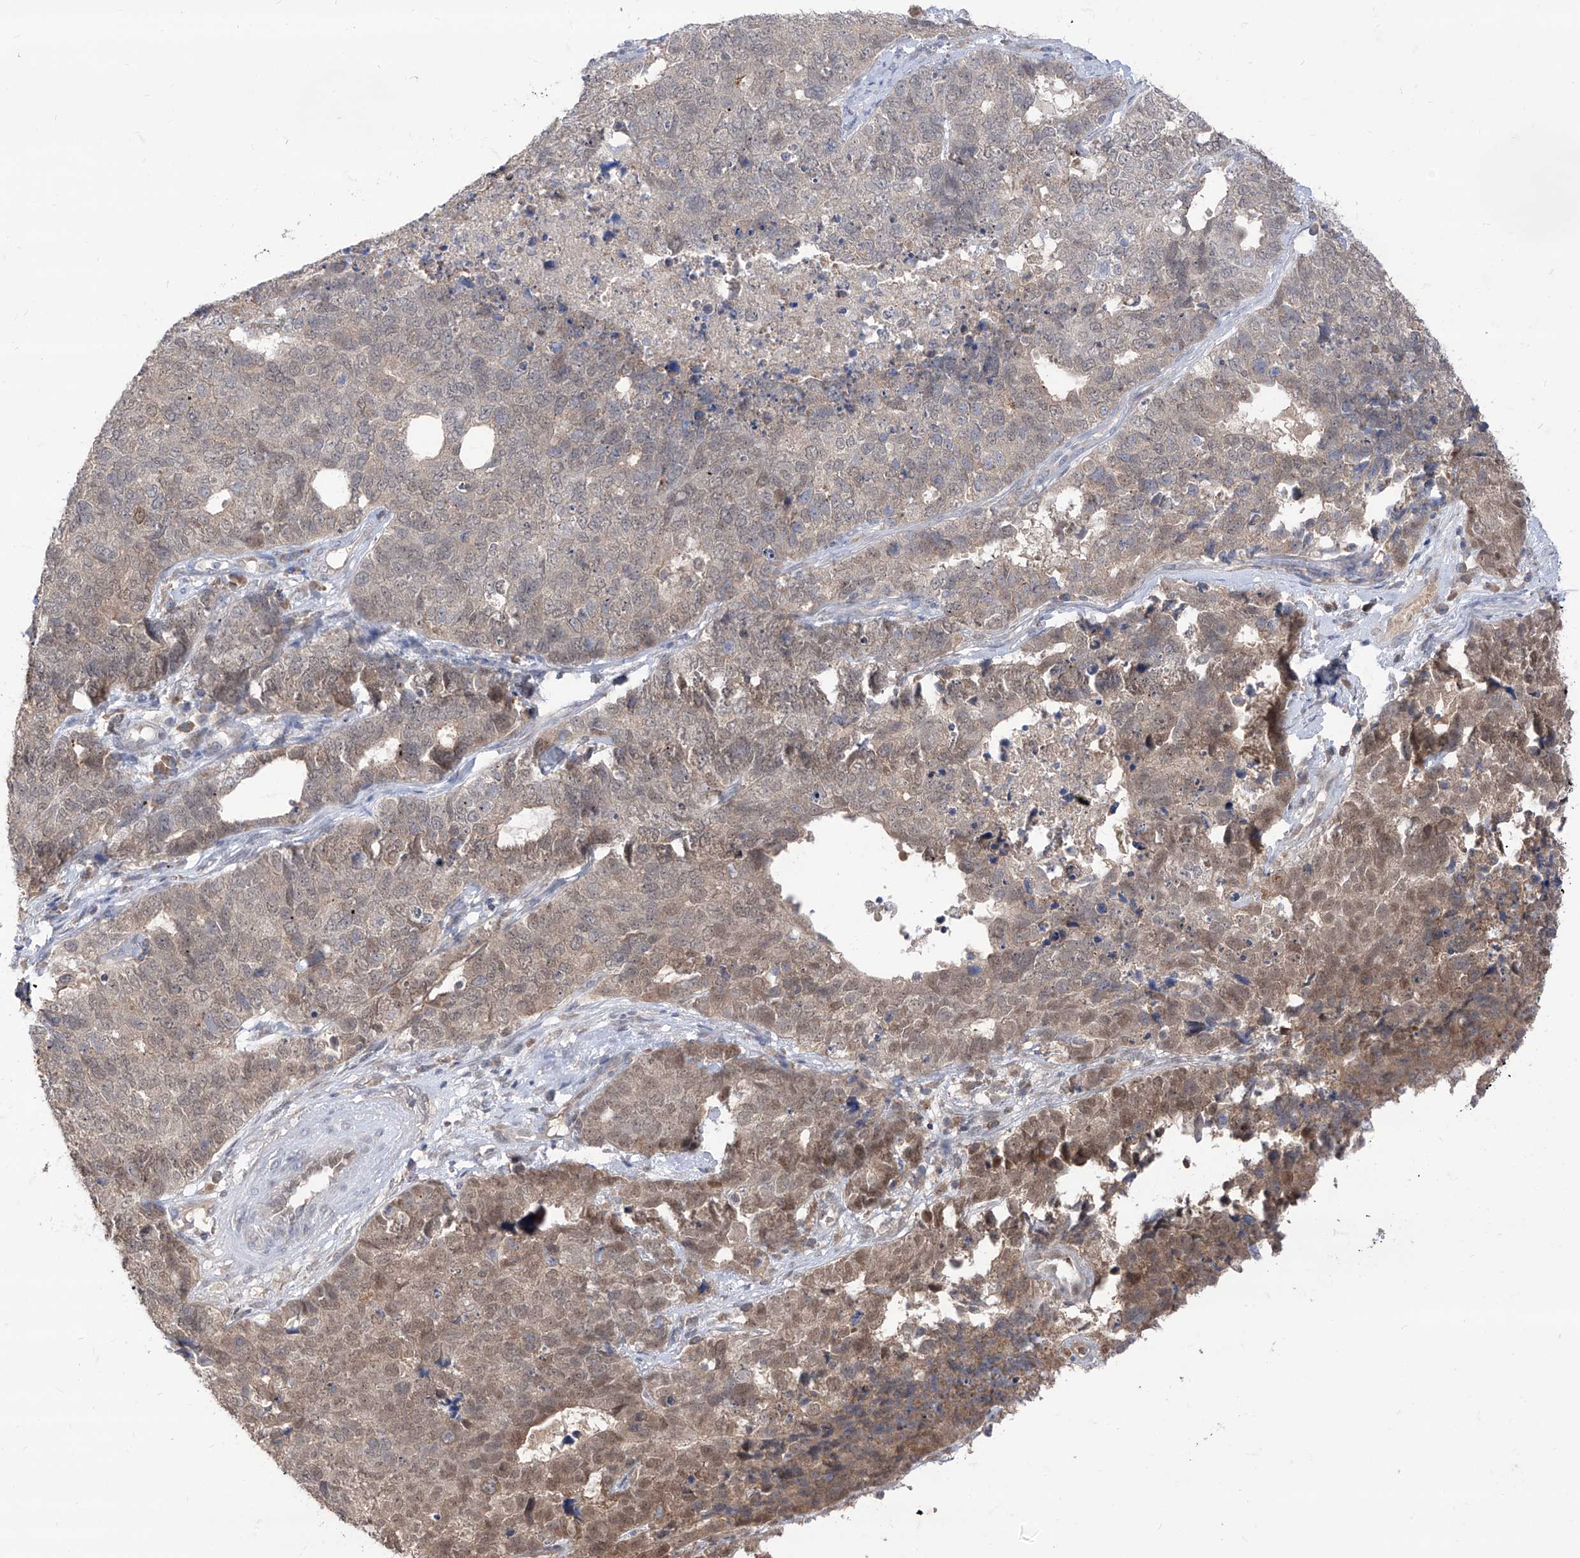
{"staining": {"intensity": "weak", "quantity": "25%-75%", "location": "nuclear"}, "tissue": "cervical cancer", "cell_type": "Tumor cells", "image_type": "cancer", "snomed": [{"axis": "morphology", "description": "Squamous cell carcinoma, NOS"}, {"axis": "topography", "description": "Cervix"}], "caption": "Human cervical cancer stained with a protein marker reveals weak staining in tumor cells.", "gene": "BROX", "patient": {"sex": "female", "age": 63}}